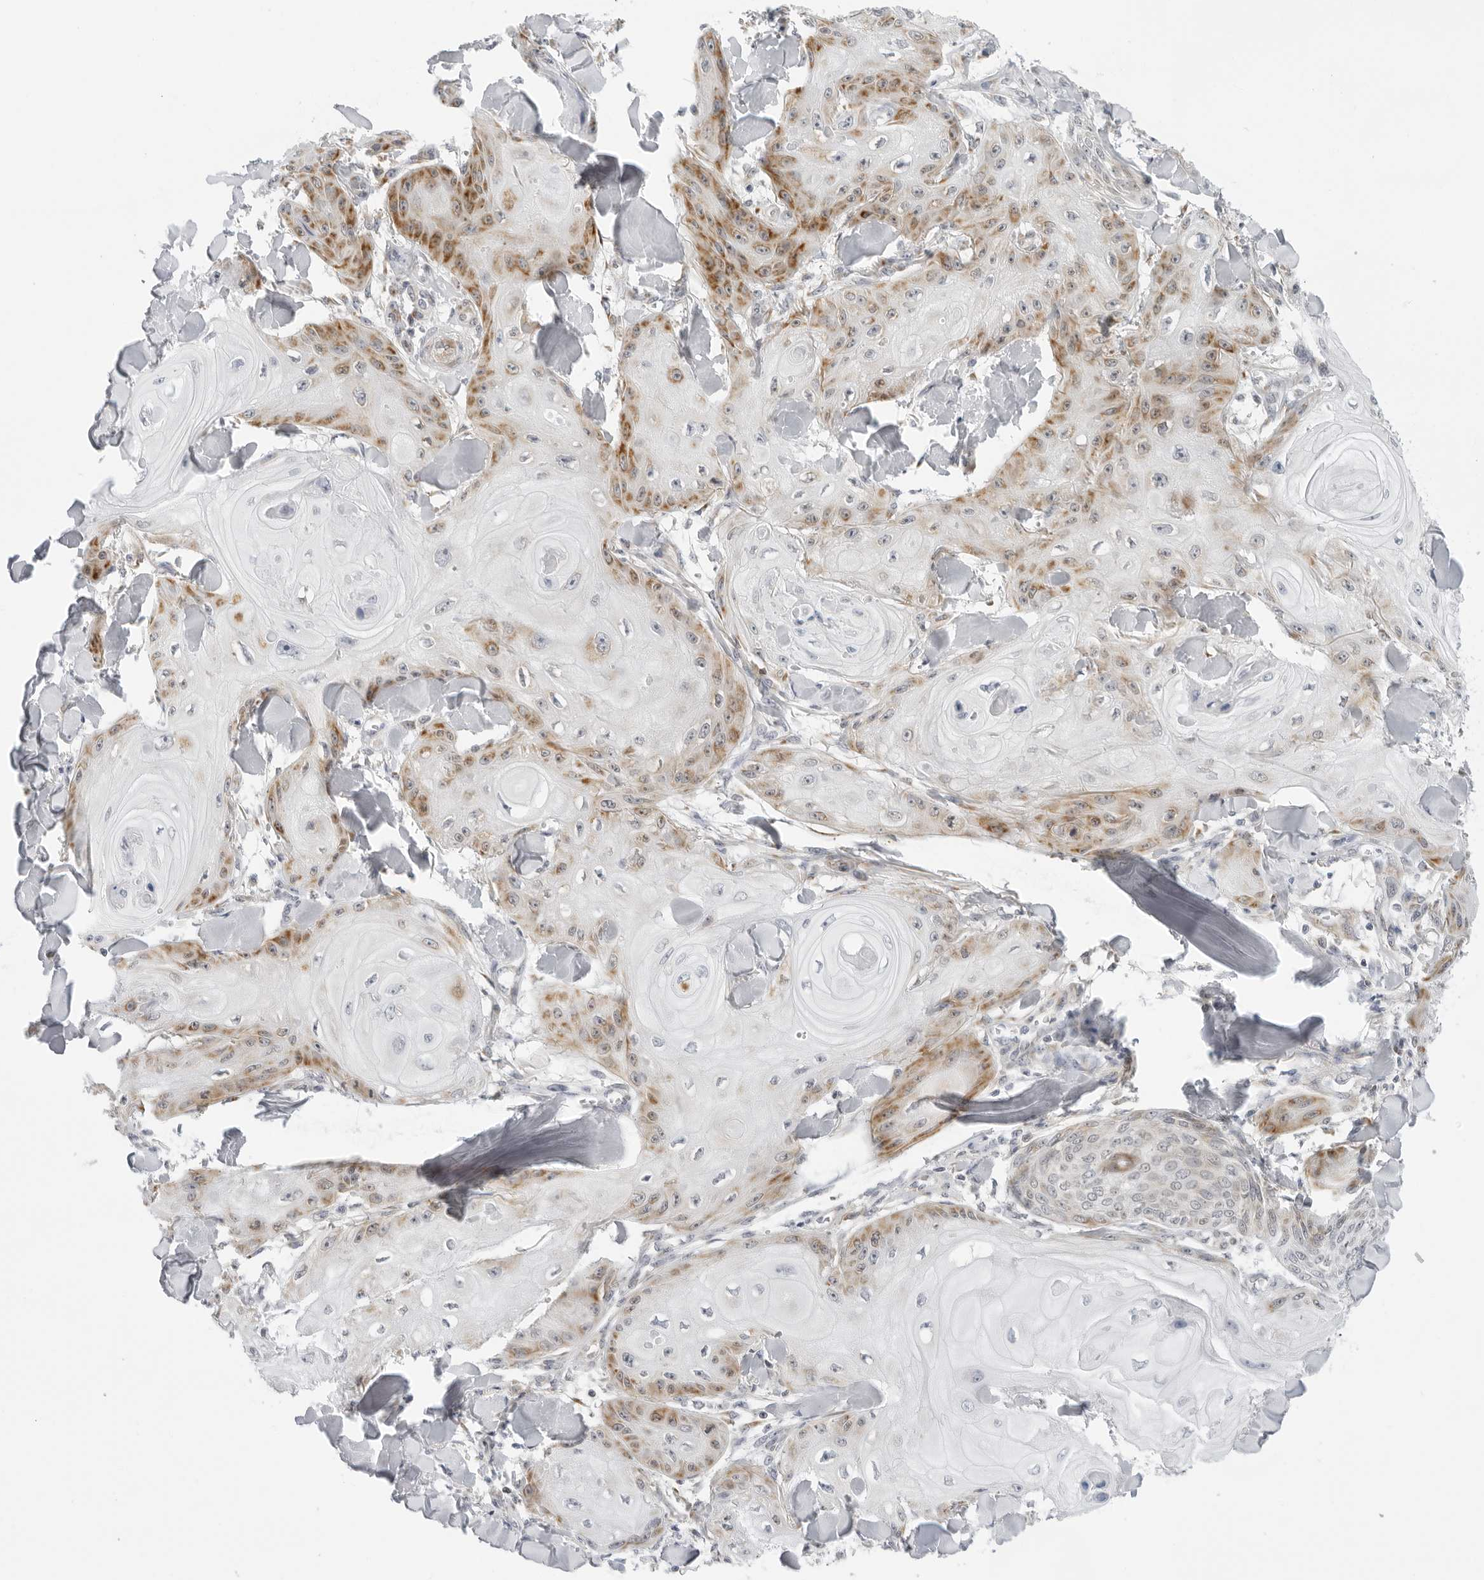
{"staining": {"intensity": "moderate", "quantity": "25%-75%", "location": "cytoplasmic/membranous"}, "tissue": "skin cancer", "cell_type": "Tumor cells", "image_type": "cancer", "snomed": [{"axis": "morphology", "description": "Squamous cell carcinoma, NOS"}, {"axis": "topography", "description": "Skin"}], "caption": "An immunohistochemistry (IHC) image of neoplastic tissue is shown. Protein staining in brown highlights moderate cytoplasmic/membranous positivity in squamous cell carcinoma (skin) within tumor cells. The staining was performed using DAB to visualize the protein expression in brown, while the nuclei were stained in blue with hematoxylin (Magnification: 20x).", "gene": "CIART", "patient": {"sex": "male", "age": 74}}